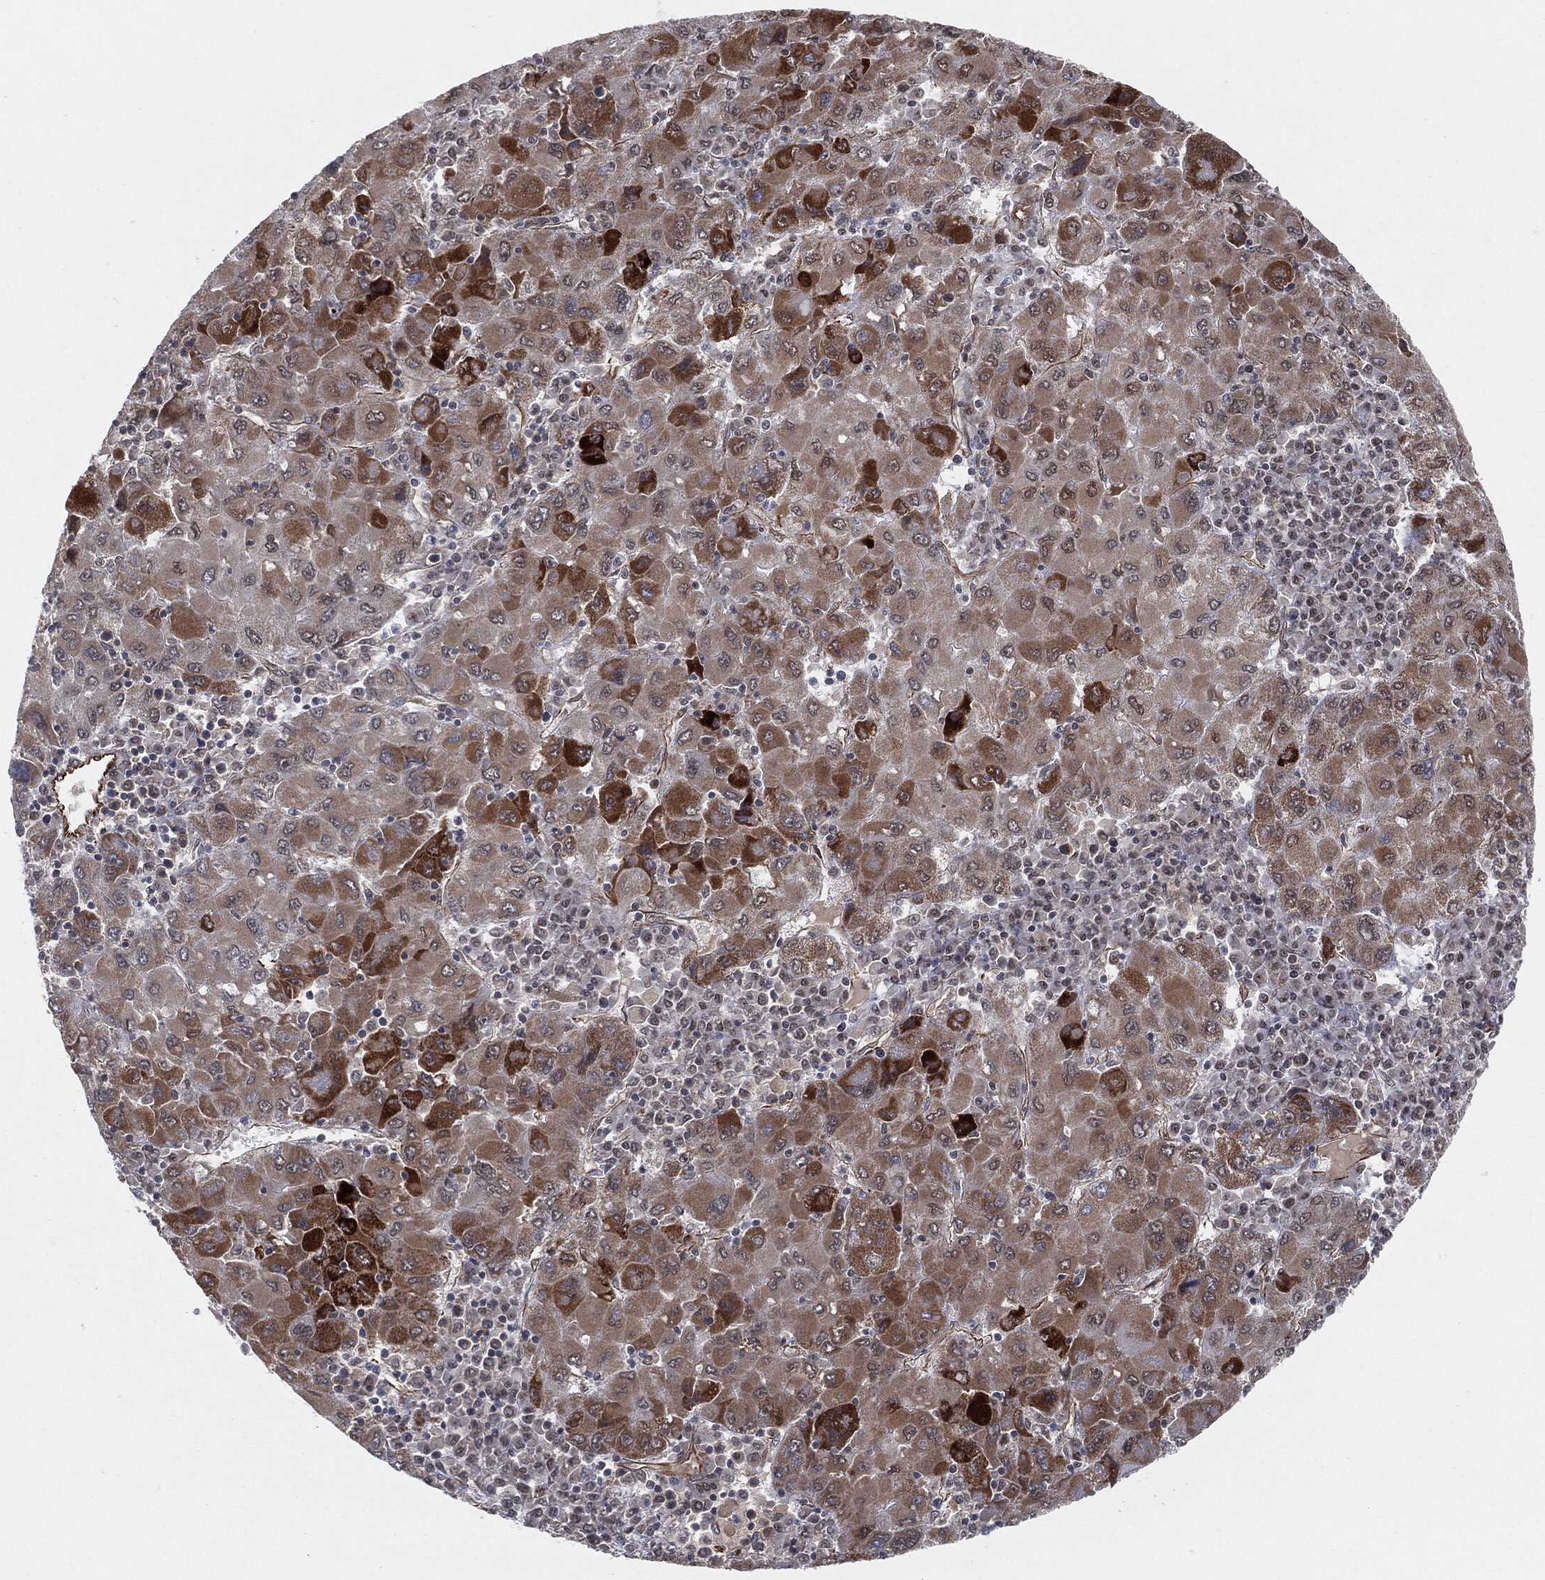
{"staining": {"intensity": "strong", "quantity": "<25%", "location": "cytoplasmic/membranous"}, "tissue": "liver cancer", "cell_type": "Tumor cells", "image_type": "cancer", "snomed": [{"axis": "morphology", "description": "Carcinoma, Hepatocellular, NOS"}, {"axis": "topography", "description": "Liver"}], "caption": "Immunohistochemical staining of liver cancer shows strong cytoplasmic/membranous protein positivity in about <25% of tumor cells.", "gene": "TP53RK", "patient": {"sex": "male", "age": 75}}